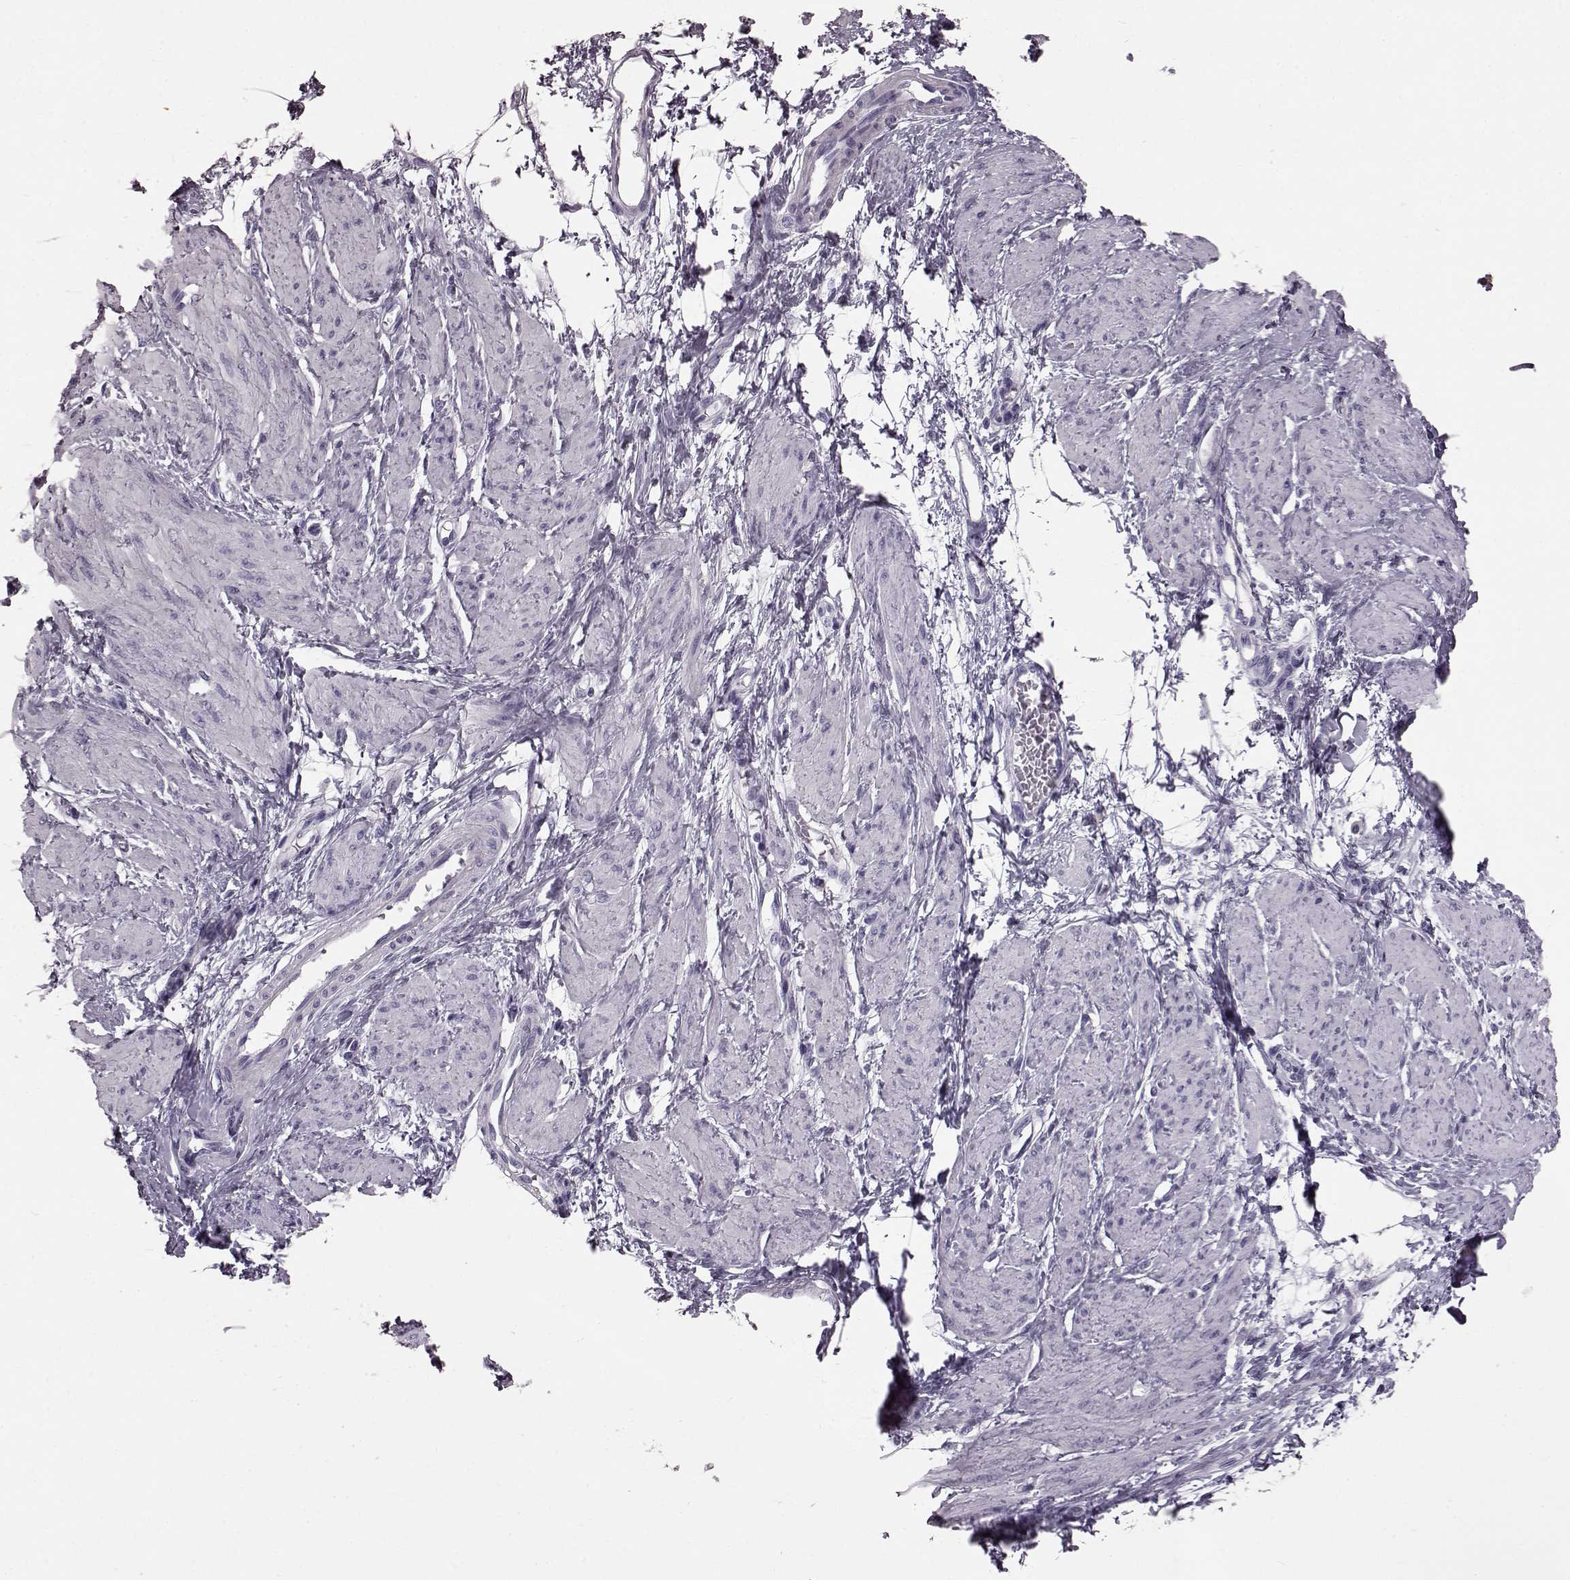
{"staining": {"intensity": "negative", "quantity": "none", "location": "none"}, "tissue": "smooth muscle", "cell_type": "Smooth muscle cells", "image_type": "normal", "snomed": [{"axis": "morphology", "description": "Normal tissue, NOS"}, {"axis": "topography", "description": "Smooth muscle"}, {"axis": "topography", "description": "Uterus"}], "caption": "Smooth muscle cells show no significant staining in unremarkable smooth muscle.", "gene": "TCHHL1", "patient": {"sex": "female", "age": 39}}